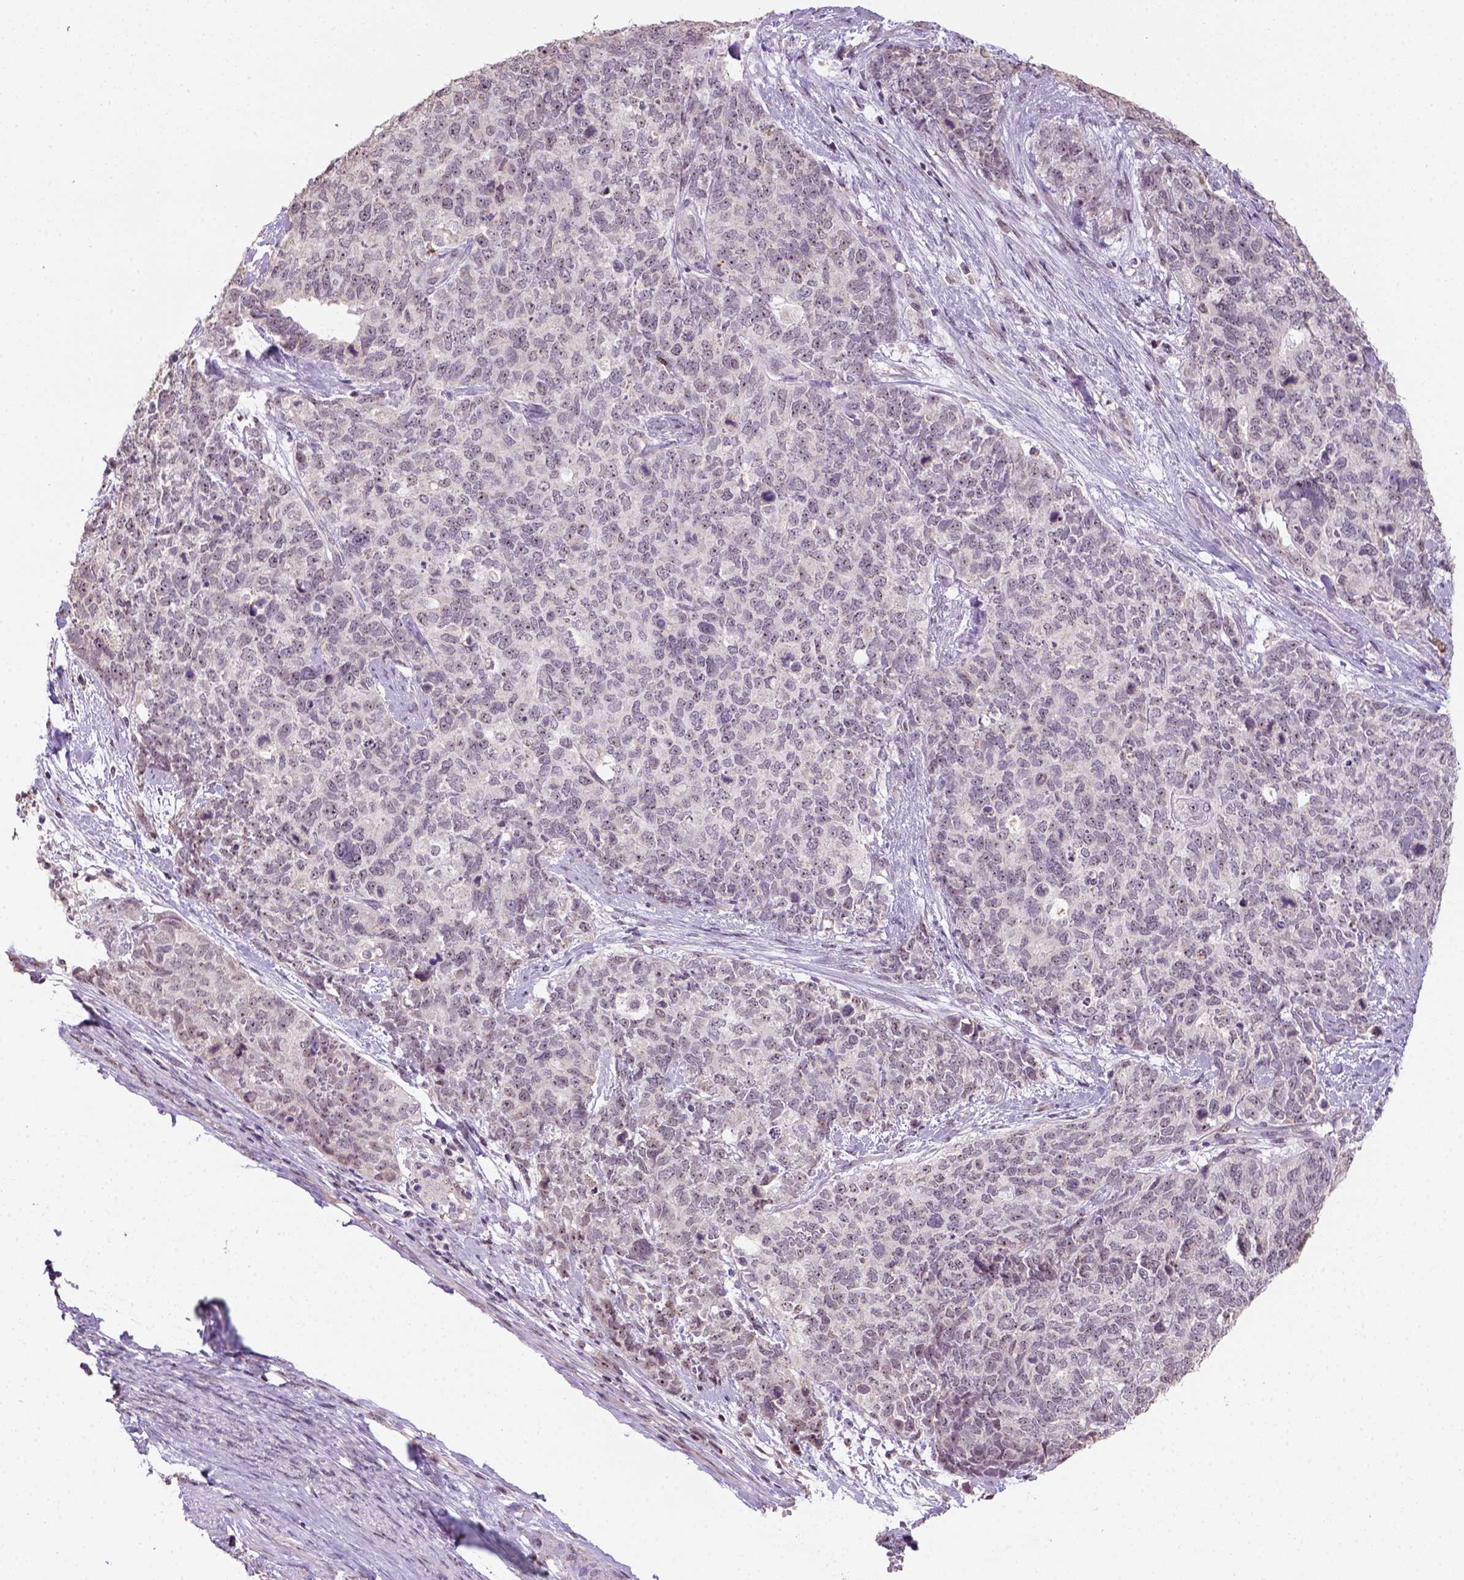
{"staining": {"intensity": "moderate", "quantity": "25%-75%", "location": "nuclear"}, "tissue": "cervical cancer", "cell_type": "Tumor cells", "image_type": "cancer", "snomed": [{"axis": "morphology", "description": "Squamous cell carcinoma, NOS"}, {"axis": "topography", "description": "Cervix"}], "caption": "IHC micrograph of neoplastic tissue: cervical cancer (squamous cell carcinoma) stained using immunohistochemistry displays medium levels of moderate protein expression localized specifically in the nuclear of tumor cells, appearing as a nuclear brown color.", "gene": "DDX50", "patient": {"sex": "female", "age": 63}}